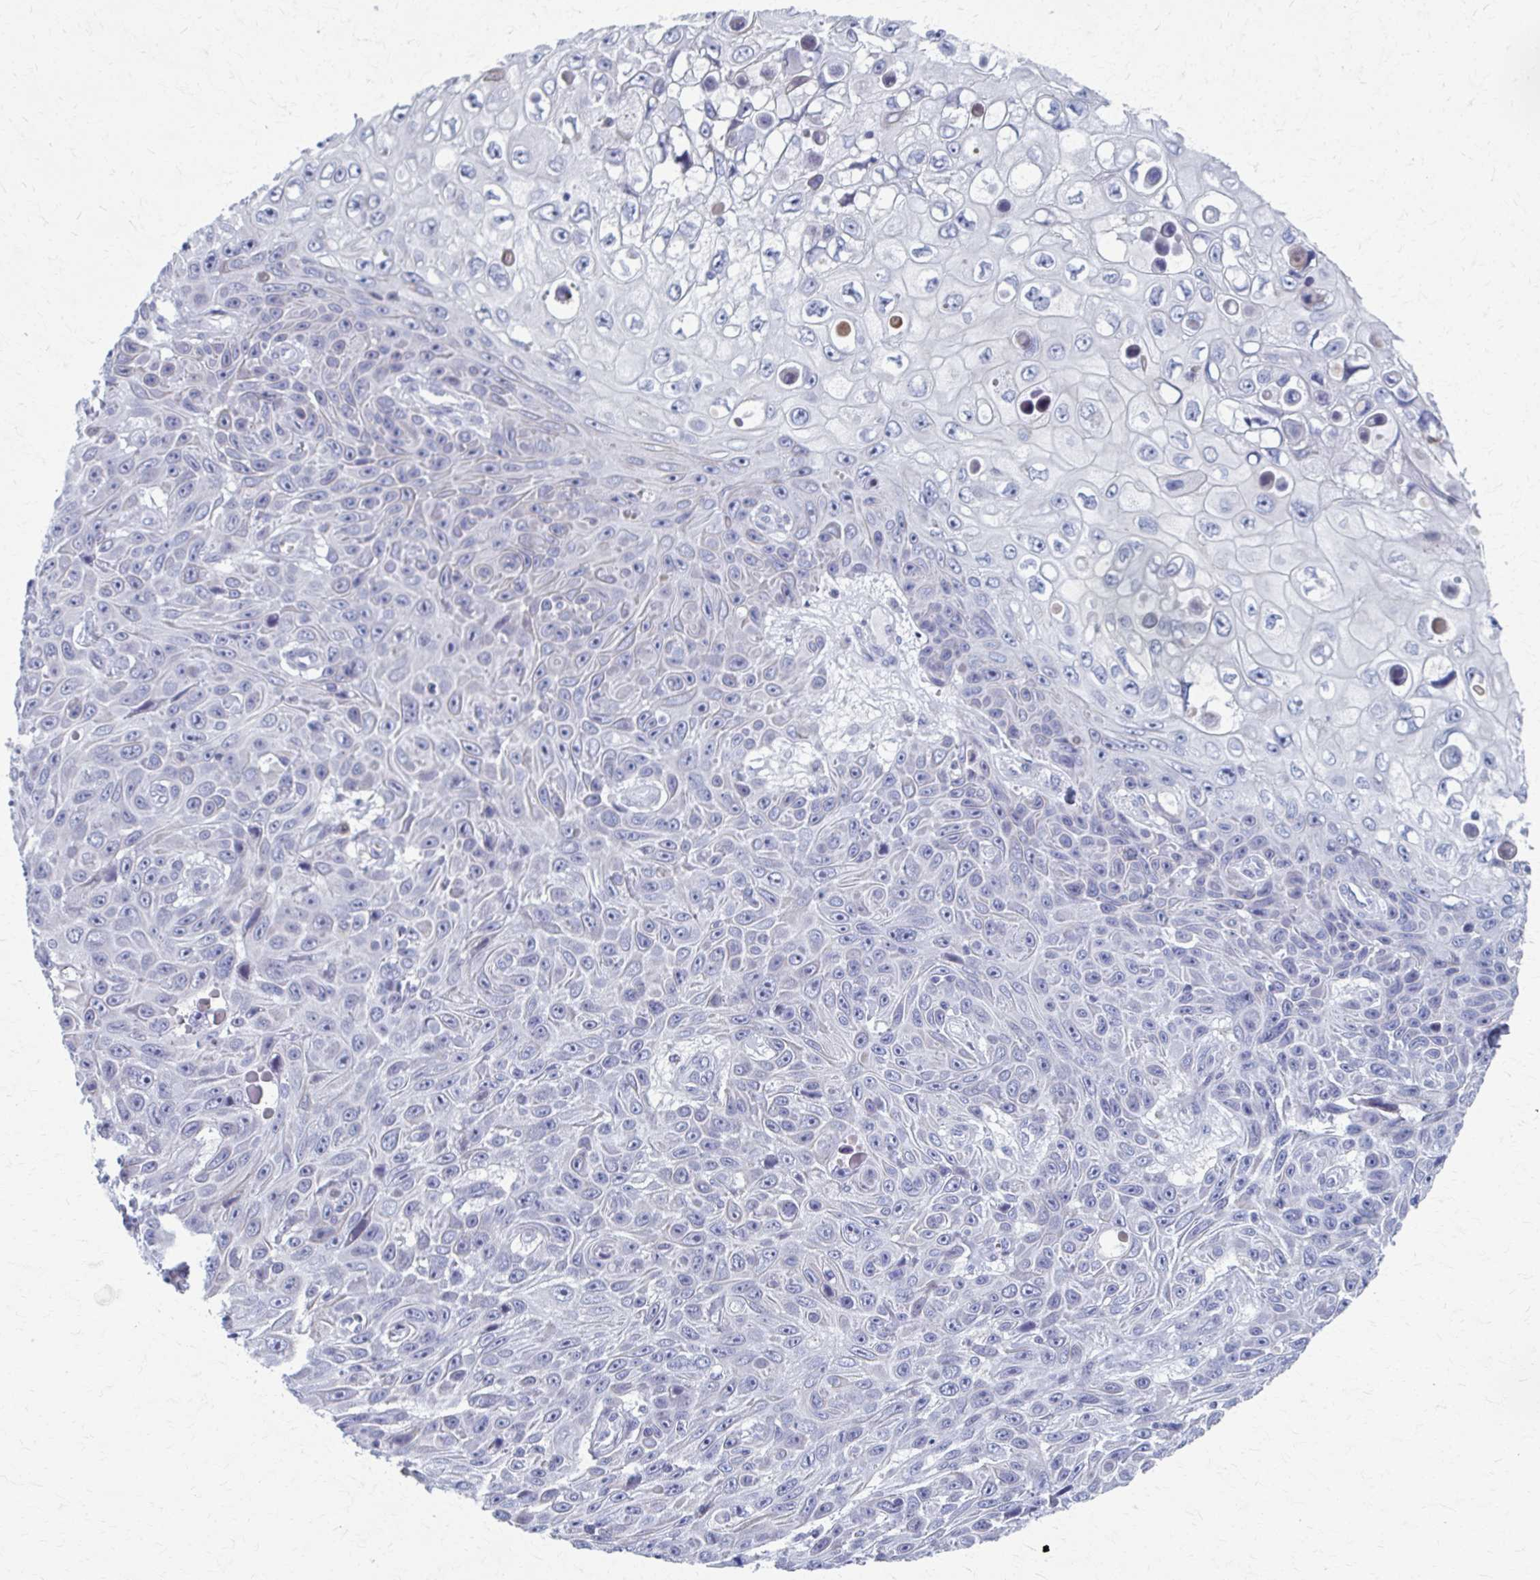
{"staining": {"intensity": "negative", "quantity": "none", "location": "none"}, "tissue": "skin cancer", "cell_type": "Tumor cells", "image_type": "cancer", "snomed": [{"axis": "morphology", "description": "Squamous cell carcinoma, NOS"}, {"axis": "topography", "description": "Skin"}], "caption": "IHC image of human skin cancer stained for a protein (brown), which displays no staining in tumor cells. (Immunohistochemistry, brightfield microscopy, high magnification).", "gene": "ABHD16B", "patient": {"sex": "male", "age": 82}}